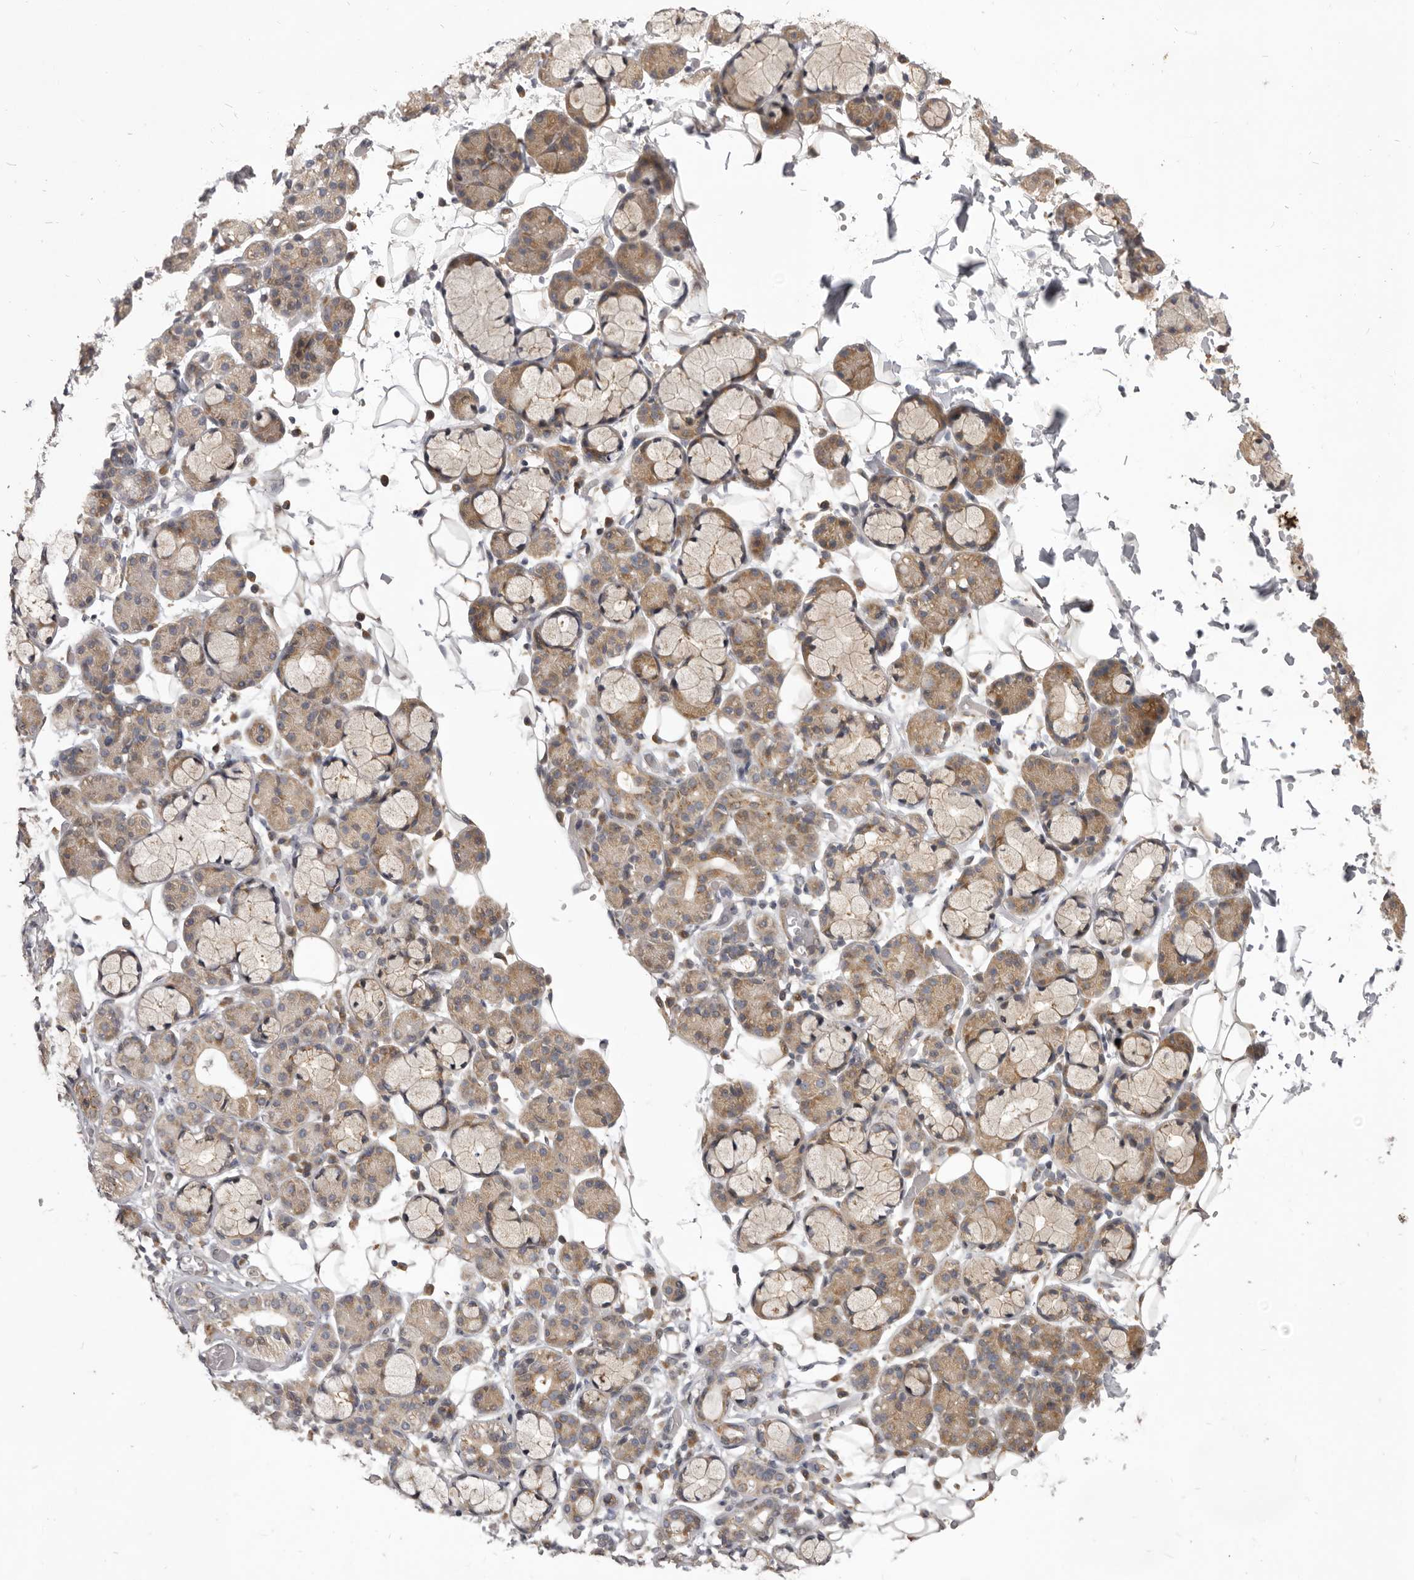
{"staining": {"intensity": "moderate", "quantity": "25%-75%", "location": "cytoplasmic/membranous"}, "tissue": "salivary gland", "cell_type": "Glandular cells", "image_type": "normal", "snomed": [{"axis": "morphology", "description": "Normal tissue, NOS"}, {"axis": "topography", "description": "Salivary gland"}], "caption": "Benign salivary gland shows moderate cytoplasmic/membranous staining in approximately 25%-75% of glandular cells, visualized by immunohistochemistry.", "gene": "TBC1D8B", "patient": {"sex": "male", "age": 63}}